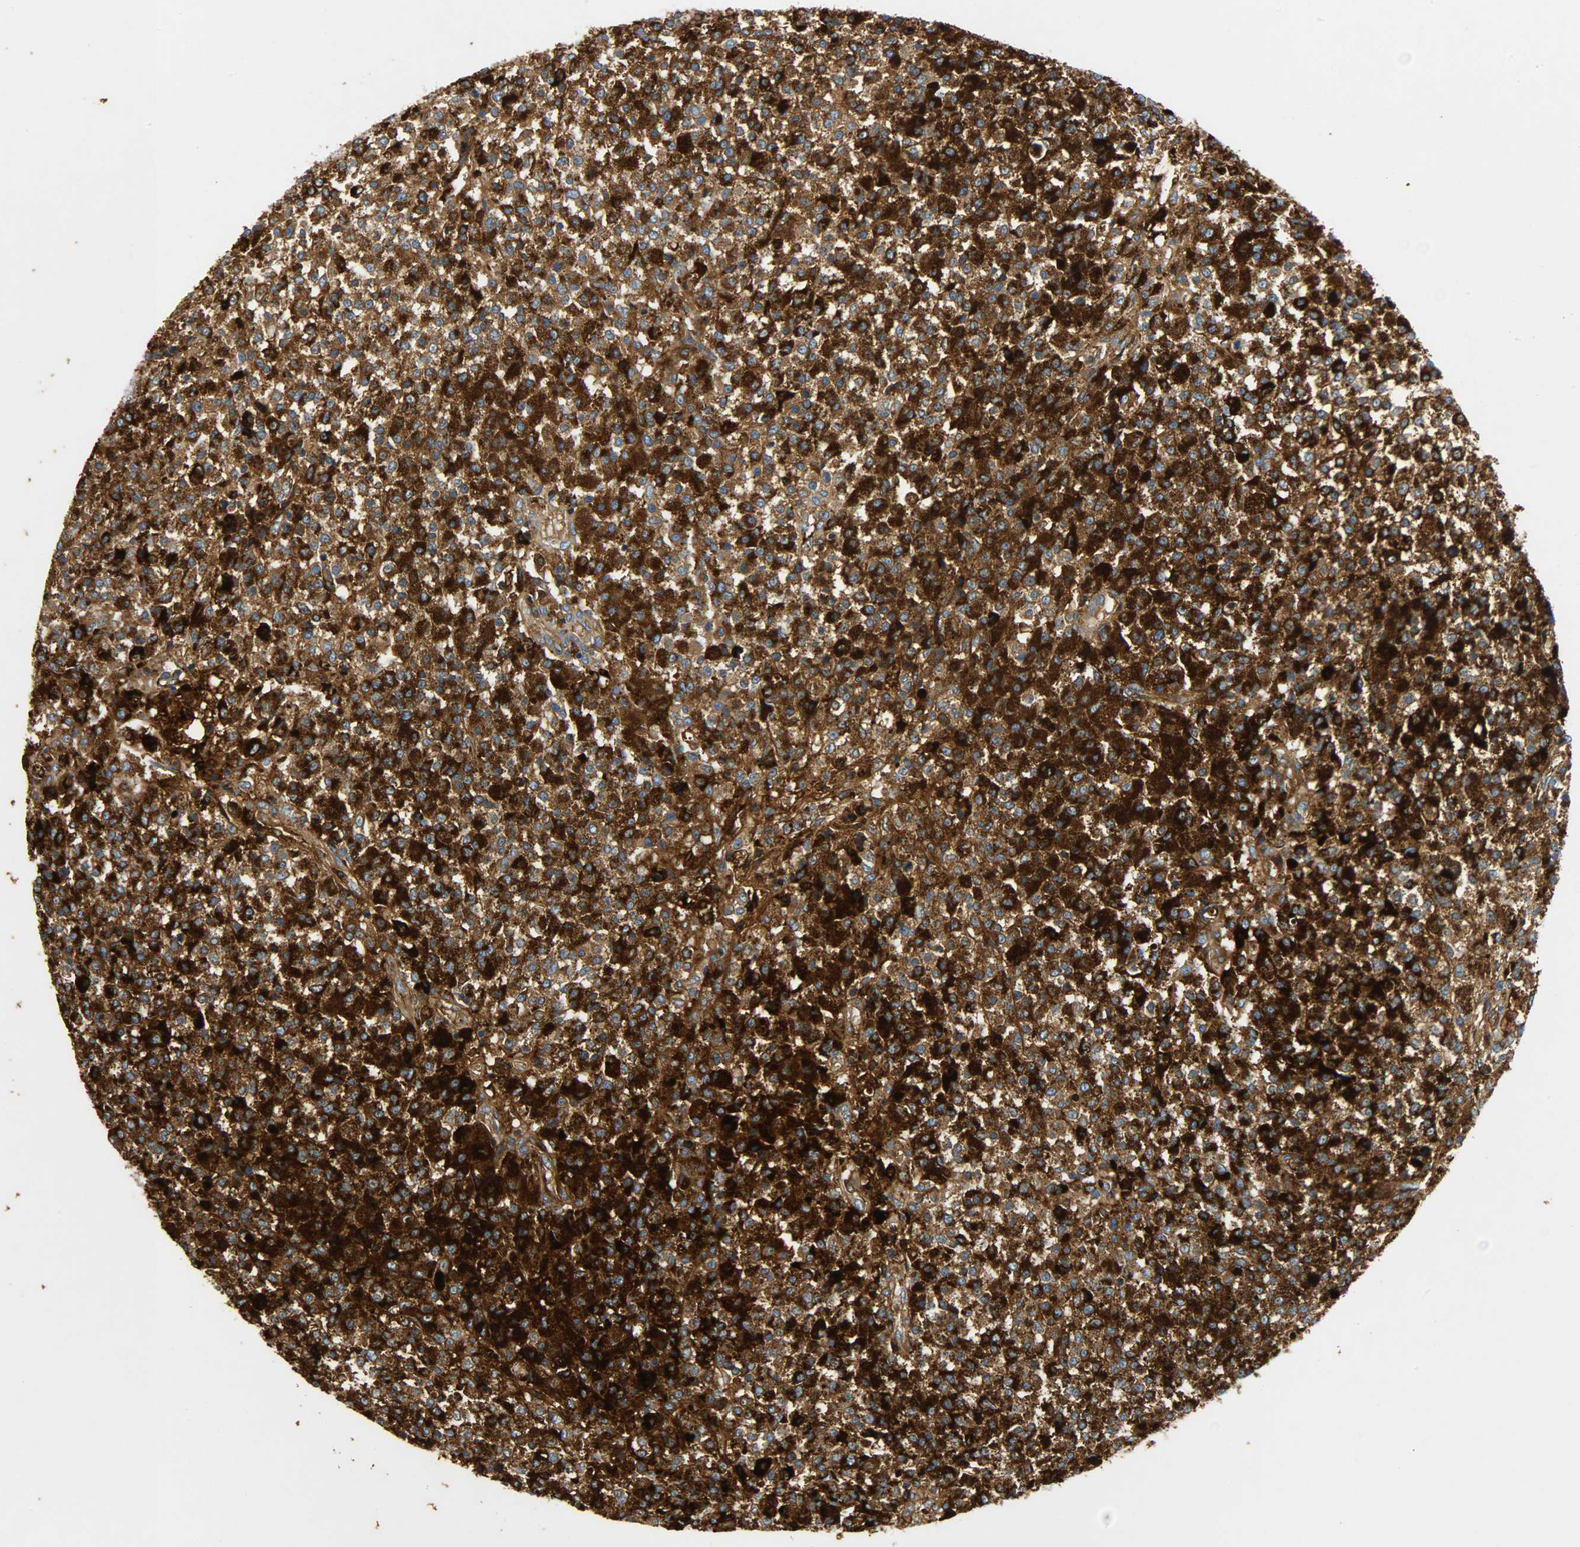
{"staining": {"intensity": "strong", "quantity": ">75%", "location": "cytoplasmic/membranous"}, "tissue": "testis cancer", "cell_type": "Tumor cells", "image_type": "cancer", "snomed": [{"axis": "morphology", "description": "Seminoma, NOS"}, {"axis": "topography", "description": "Testis"}], "caption": "This micrograph reveals immunohistochemistry (IHC) staining of testis cancer, with high strong cytoplasmic/membranous staining in approximately >75% of tumor cells.", "gene": "CRP", "patient": {"sex": "male", "age": 59}}